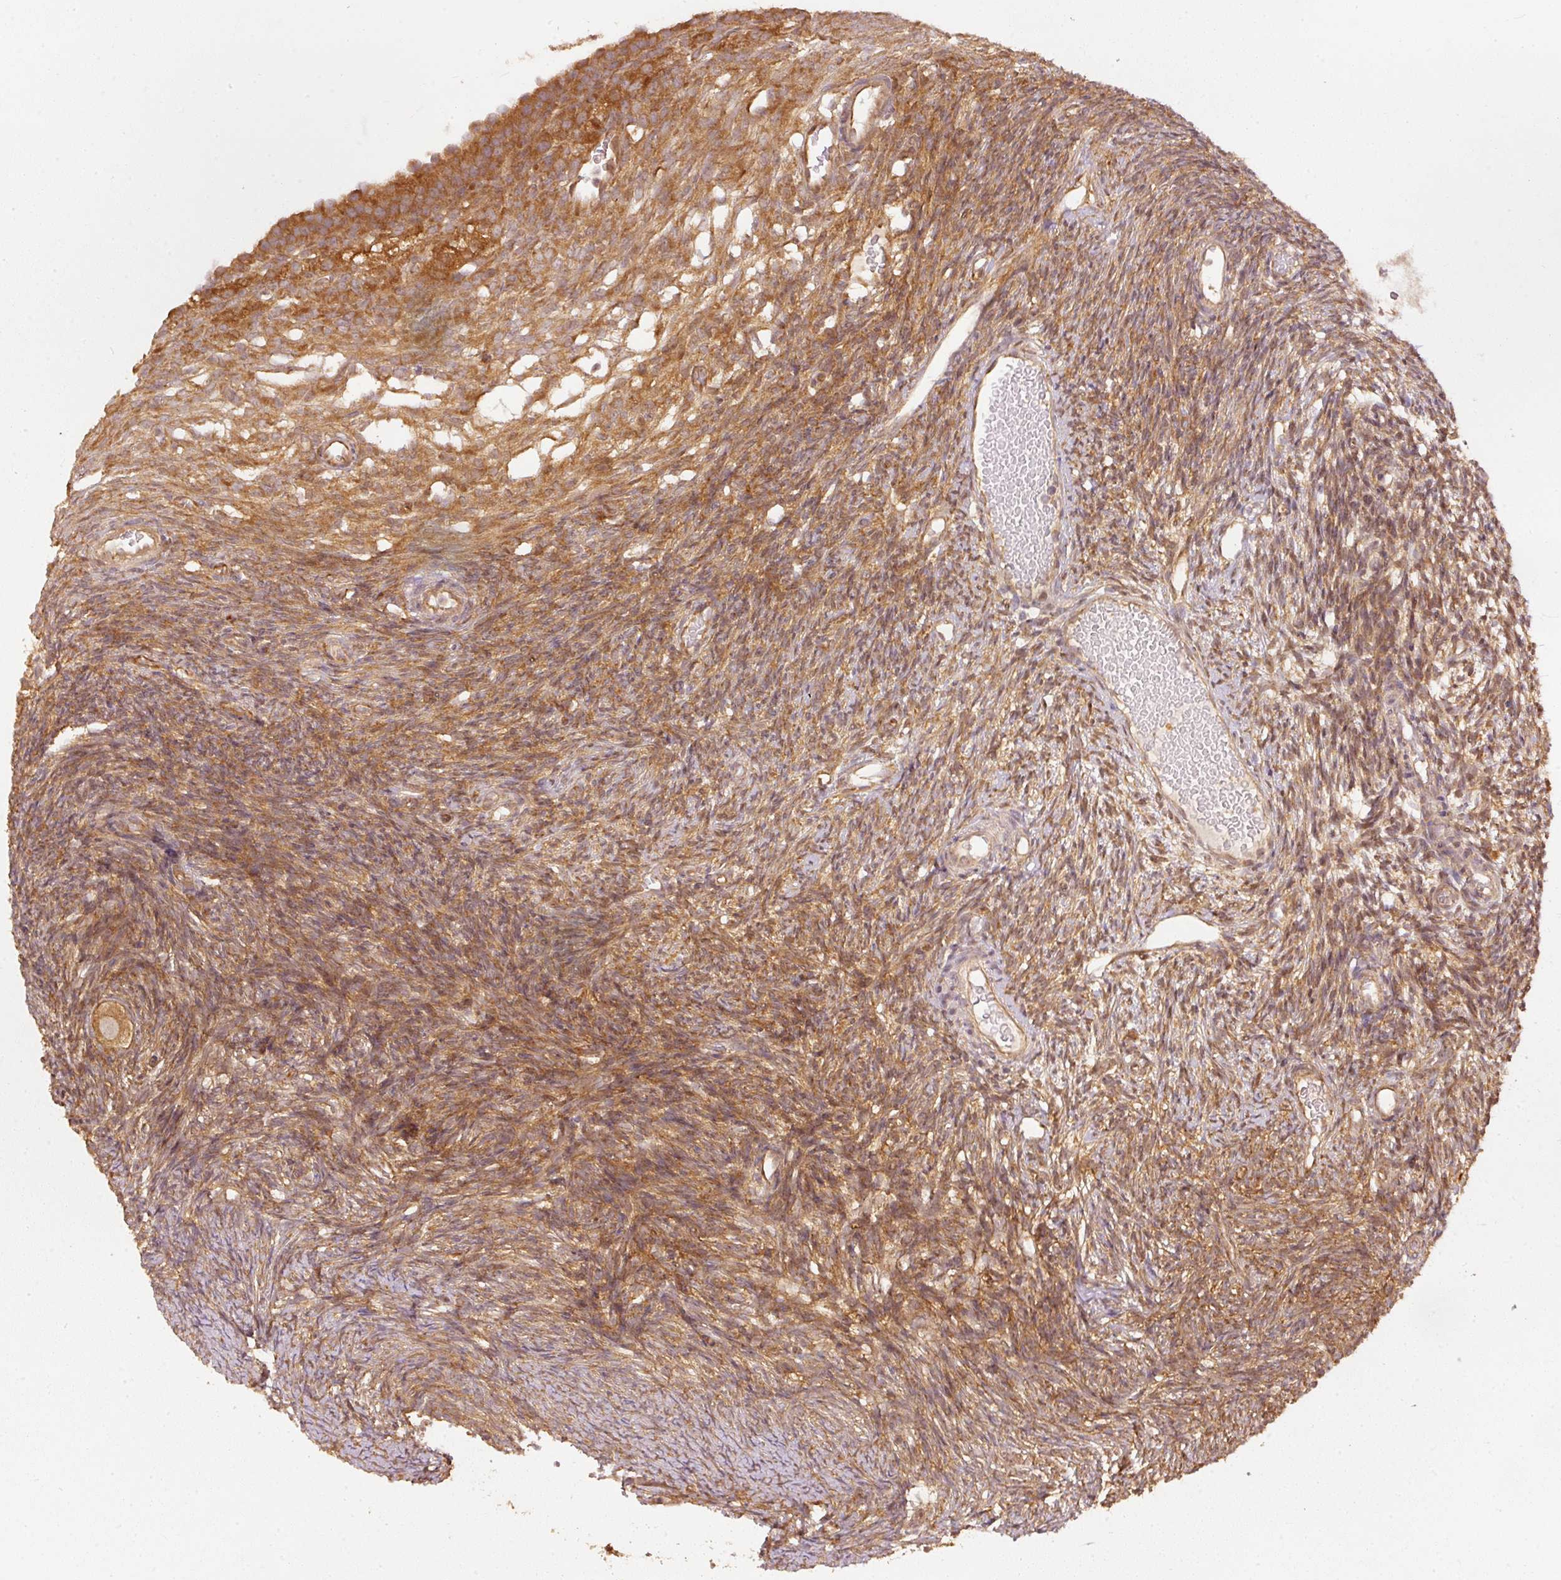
{"staining": {"intensity": "moderate", "quantity": ">75%", "location": "cytoplasmic/membranous"}, "tissue": "ovary", "cell_type": "Follicle cells", "image_type": "normal", "snomed": [{"axis": "morphology", "description": "Normal tissue, NOS"}, {"axis": "topography", "description": "Ovary"}], "caption": "Ovary stained for a protein reveals moderate cytoplasmic/membranous positivity in follicle cells. Ihc stains the protein in brown and the nuclei are stained blue.", "gene": "EIF3B", "patient": {"sex": "female", "age": 39}}